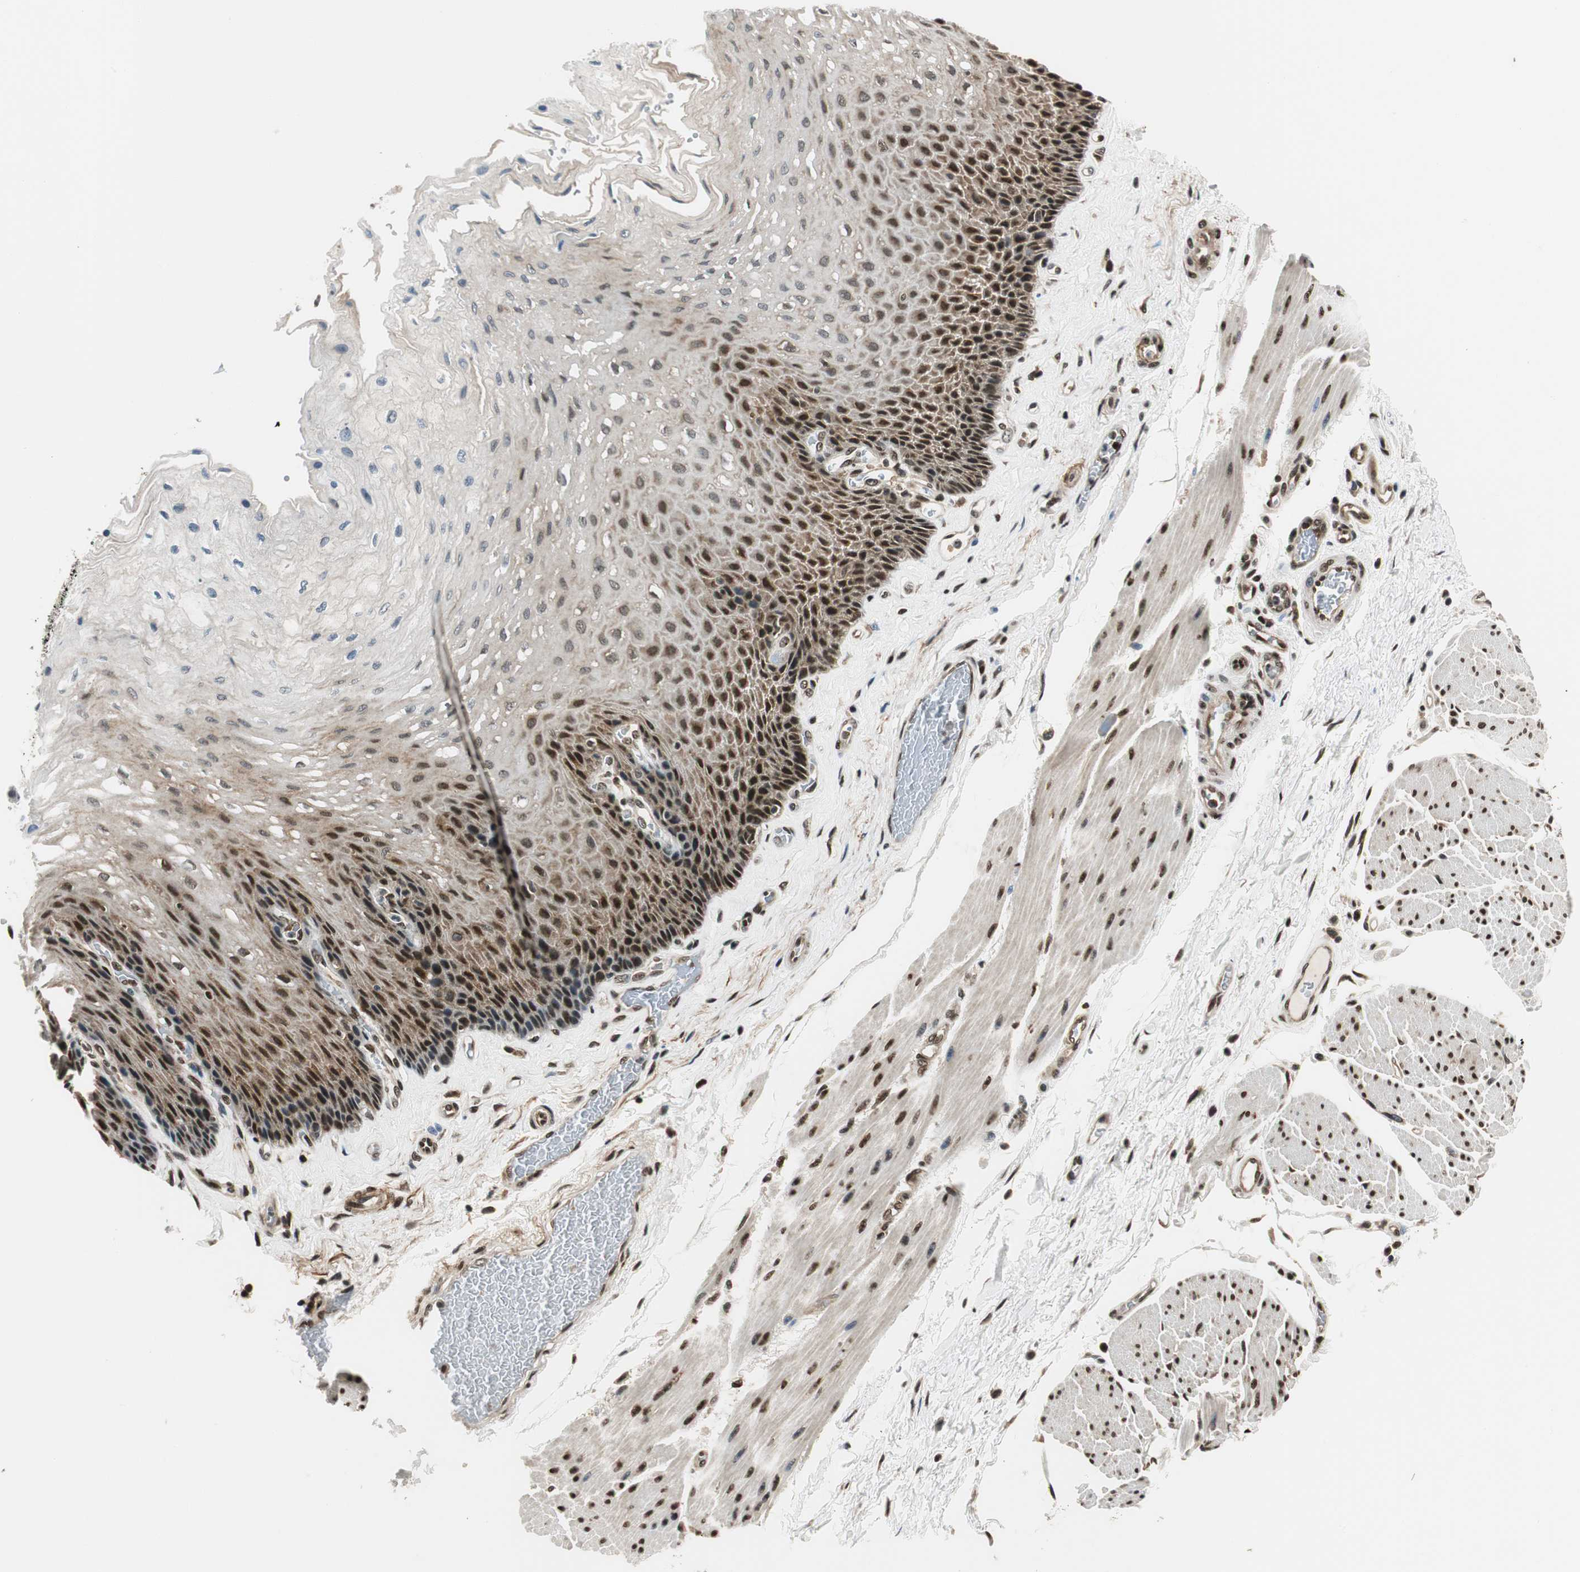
{"staining": {"intensity": "moderate", "quantity": "25%-75%", "location": "cytoplasmic/membranous,nuclear"}, "tissue": "esophagus", "cell_type": "Squamous epithelial cells", "image_type": "normal", "snomed": [{"axis": "morphology", "description": "Normal tissue, NOS"}, {"axis": "topography", "description": "Esophagus"}], "caption": "A high-resolution image shows immunohistochemistry staining of normal esophagus, which demonstrates moderate cytoplasmic/membranous,nuclear staining in about 25%-75% of squamous epithelial cells.", "gene": "RING1", "patient": {"sex": "female", "age": 72}}